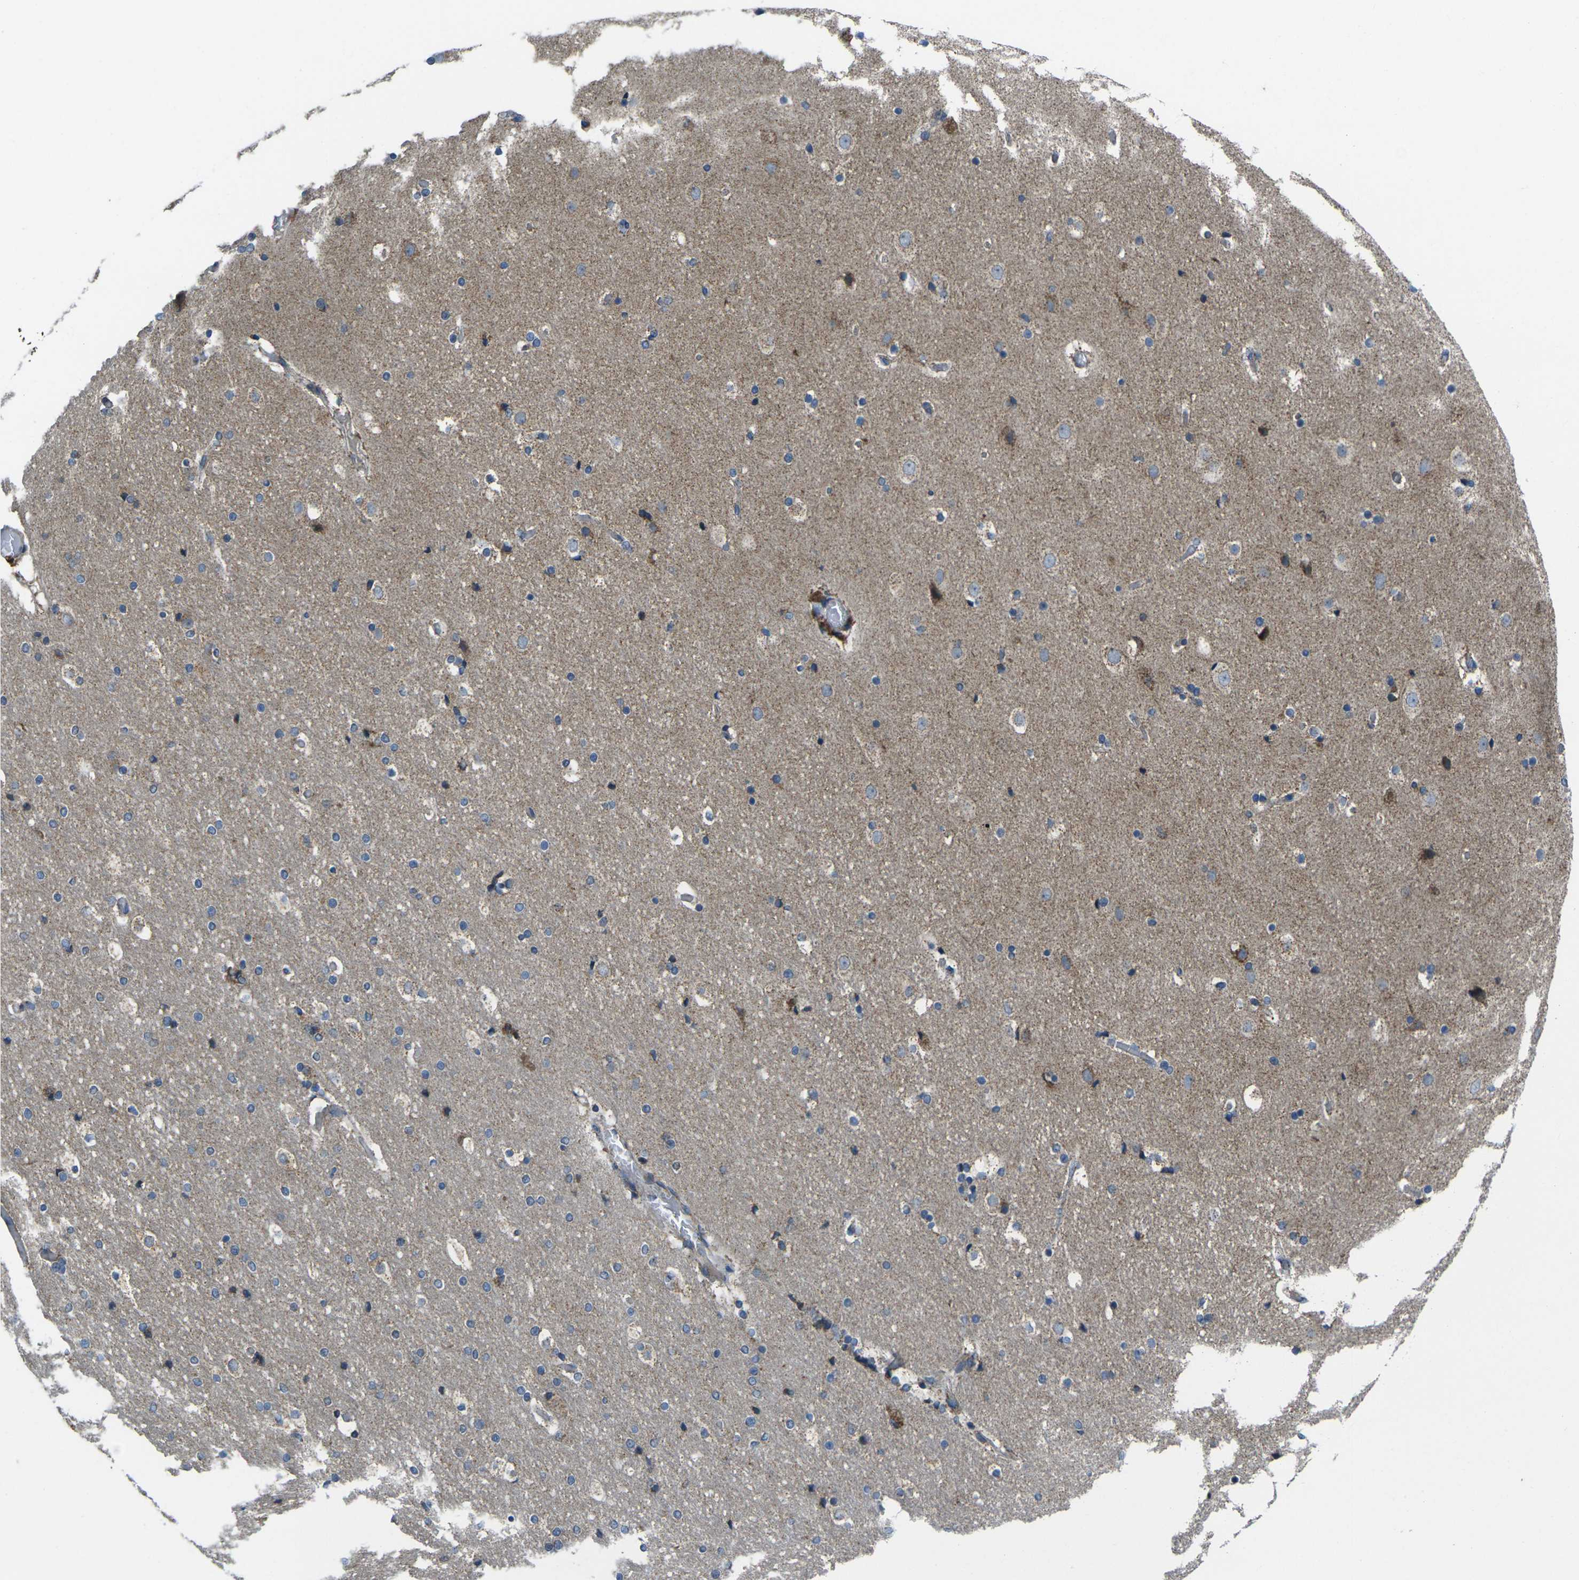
{"staining": {"intensity": "weak", "quantity": ">75%", "location": "cytoplasmic/membranous"}, "tissue": "cerebral cortex", "cell_type": "Endothelial cells", "image_type": "normal", "snomed": [{"axis": "morphology", "description": "Normal tissue, NOS"}, {"axis": "topography", "description": "Cerebral cortex"}], "caption": "This is a histology image of immunohistochemistry staining of unremarkable cerebral cortex, which shows weak expression in the cytoplasmic/membranous of endothelial cells.", "gene": "TMEM120B", "patient": {"sex": "male", "age": 57}}